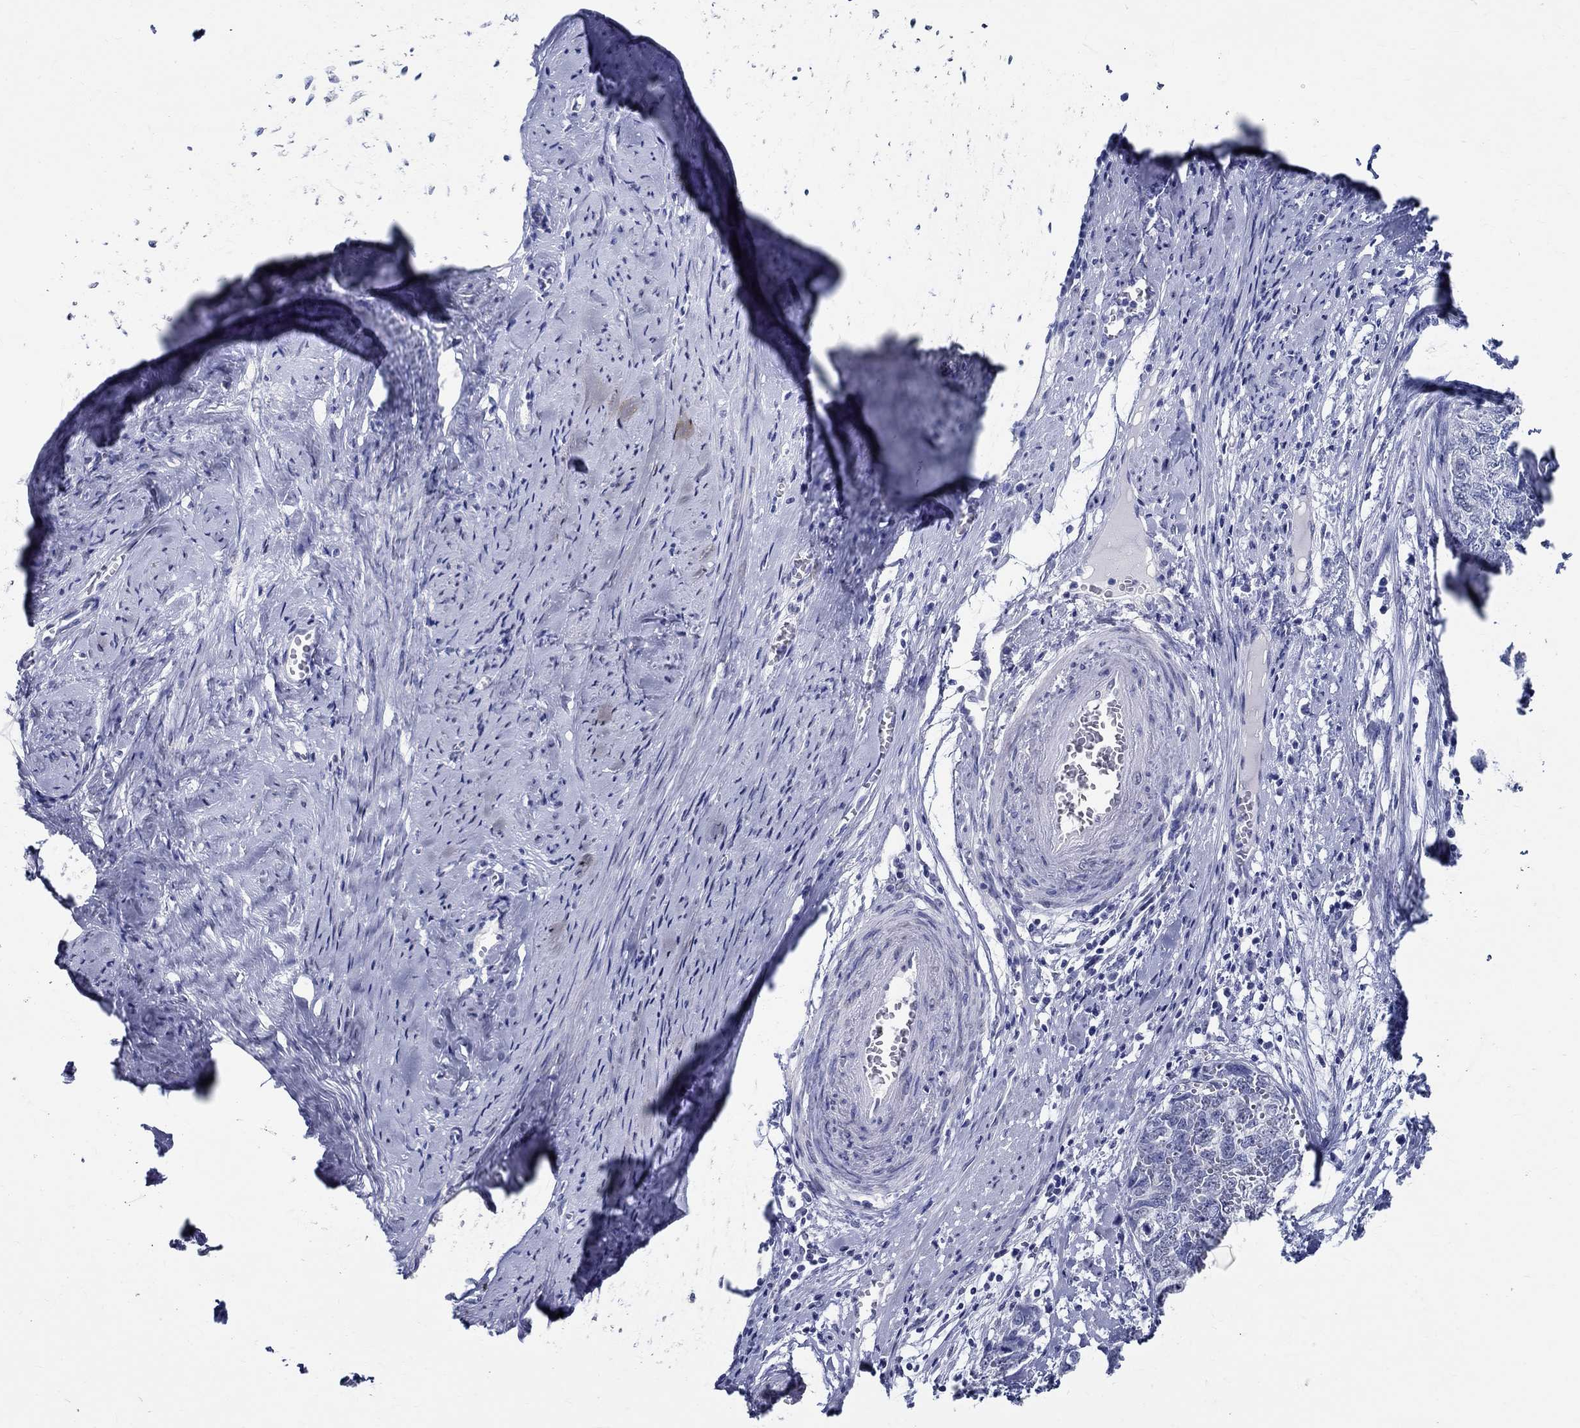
{"staining": {"intensity": "negative", "quantity": "none", "location": "none"}, "tissue": "cervical cancer", "cell_type": "Tumor cells", "image_type": "cancer", "snomed": [{"axis": "morphology", "description": "Squamous cell carcinoma, NOS"}, {"axis": "topography", "description": "Cervix"}], "caption": "Immunohistochemical staining of cervical cancer shows no significant expression in tumor cells.", "gene": "TSPAN16", "patient": {"sex": "female", "age": 63}}